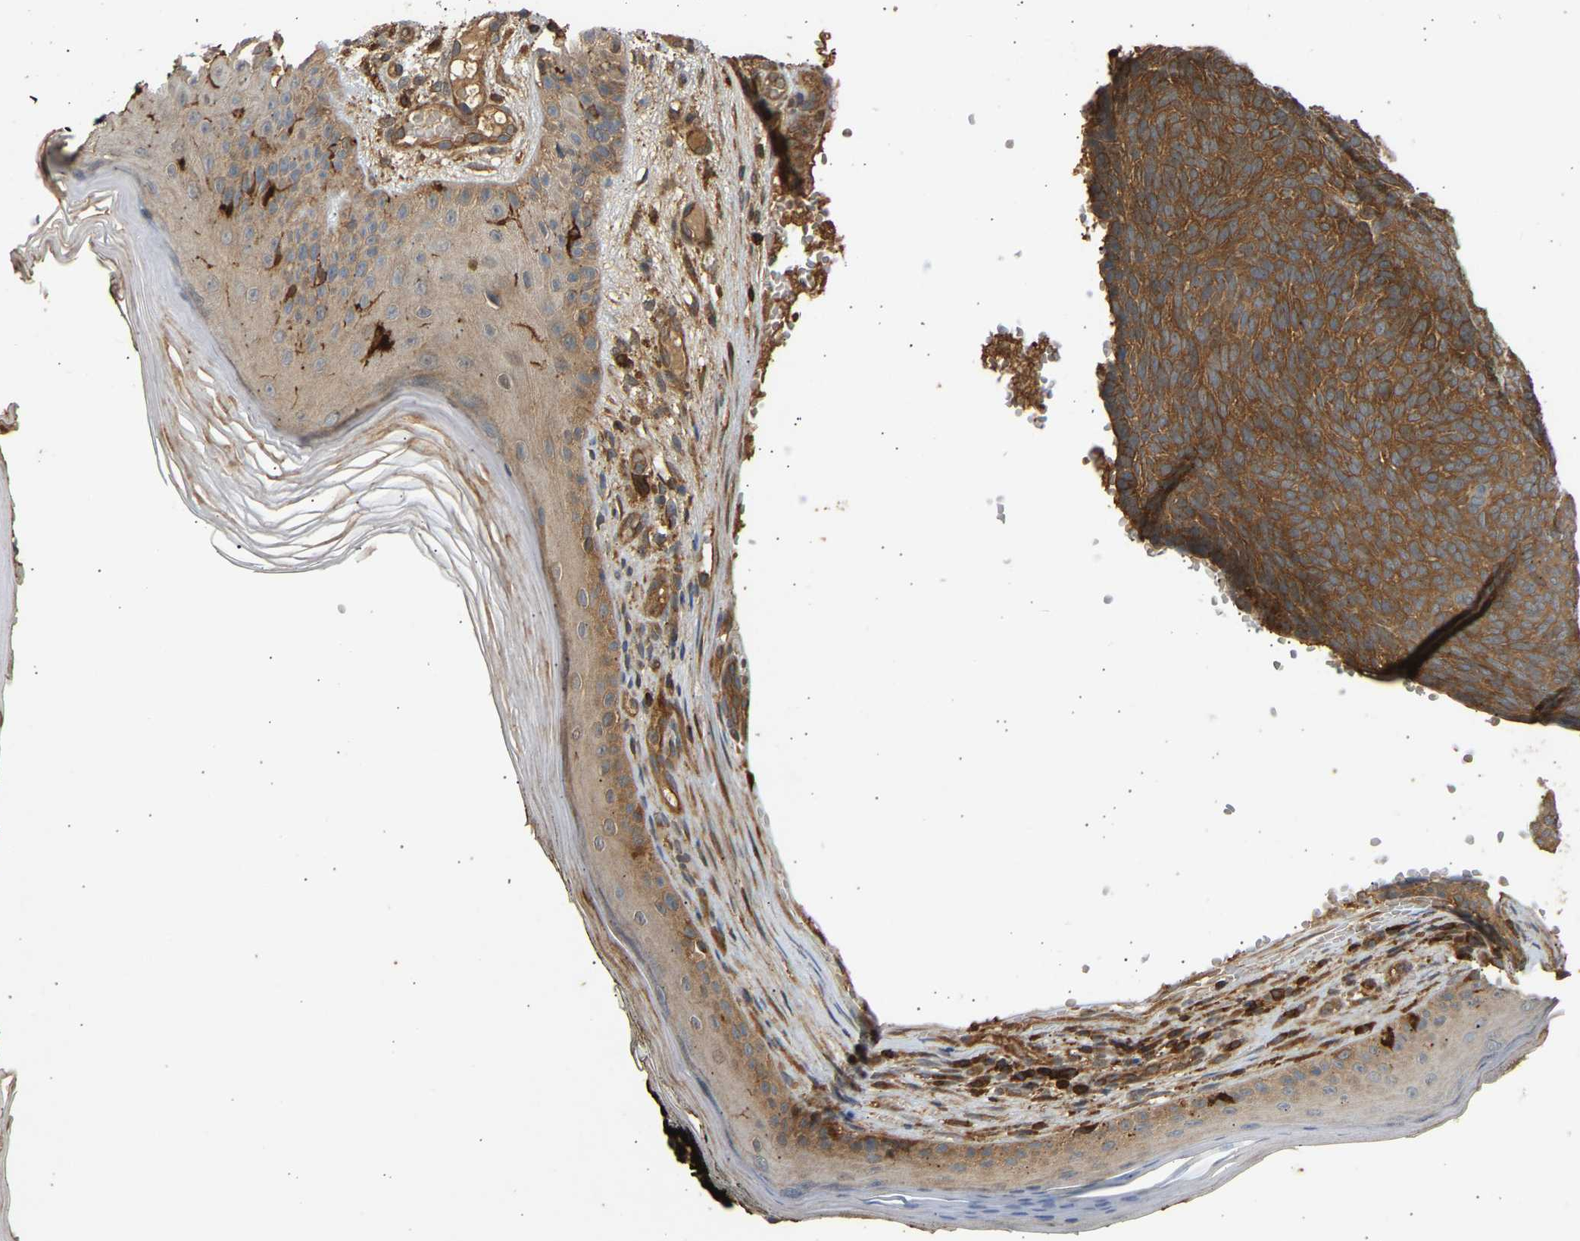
{"staining": {"intensity": "strong", "quantity": ">75%", "location": "cytoplasmic/membranous"}, "tissue": "skin cancer", "cell_type": "Tumor cells", "image_type": "cancer", "snomed": [{"axis": "morphology", "description": "Basal cell carcinoma"}, {"axis": "topography", "description": "Skin"}], "caption": "Tumor cells demonstrate strong cytoplasmic/membranous staining in about >75% of cells in skin cancer (basal cell carcinoma).", "gene": "GOPC", "patient": {"sex": "male", "age": 61}}